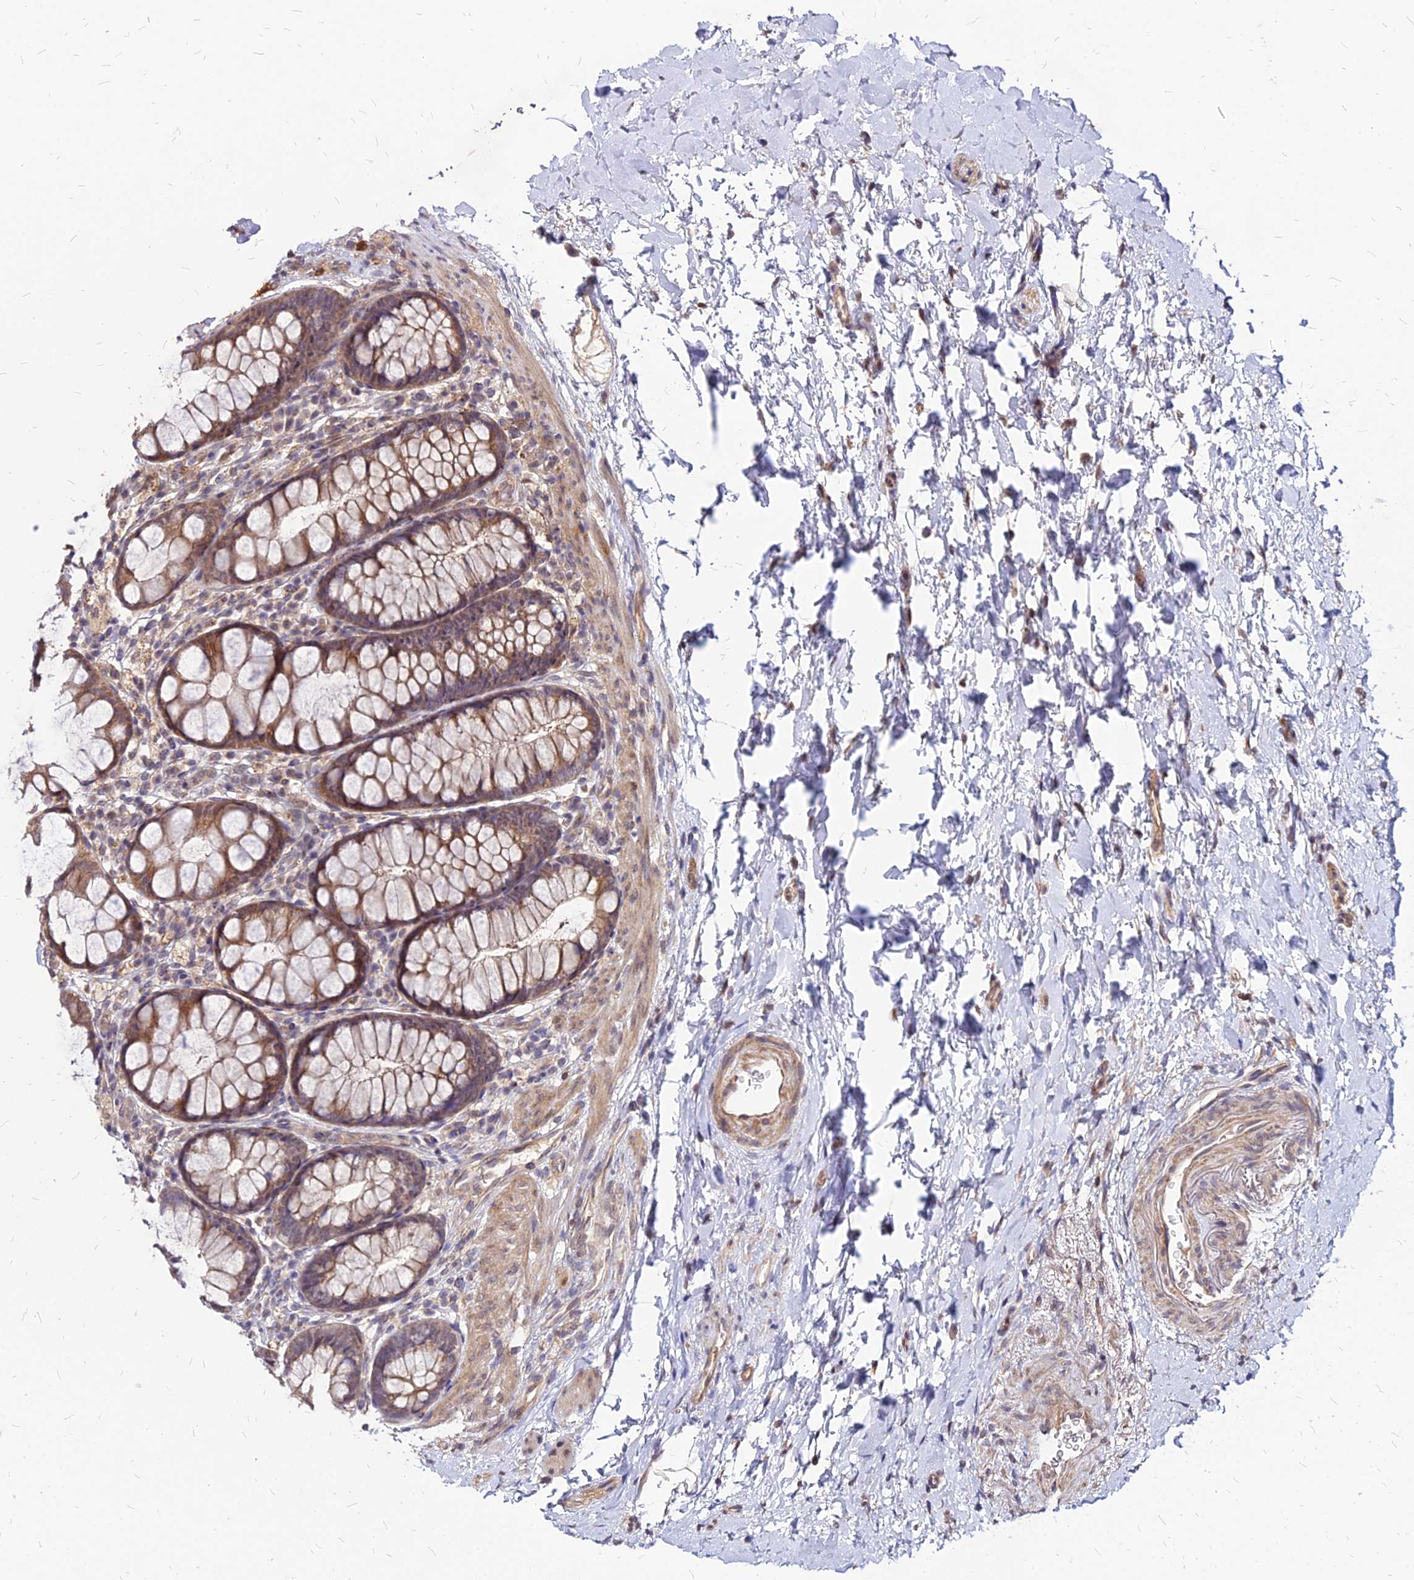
{"staining": {"intensity": "moderate", "quantity": ">75%", "location": "cytoplasmic/membranous"}, "tissue": "colon", "cell_type": "Endothelial cells", "image_type": "normal", "snomed": [{"axis": "morphology", "description": "Normal tissue, NOS"}, {"axis": "topography", "description": "Colon"}], "caption": "Immunohistochemistry (IHC) photomicrograph of normal colon stained for a protein (brown), which reveals medium levels of moderate cytoplasmic/membranous positivity in approximately >75% of endothelial cells.", "gene": "APBA3", "patient": {"sex": "female", "age": 62}}